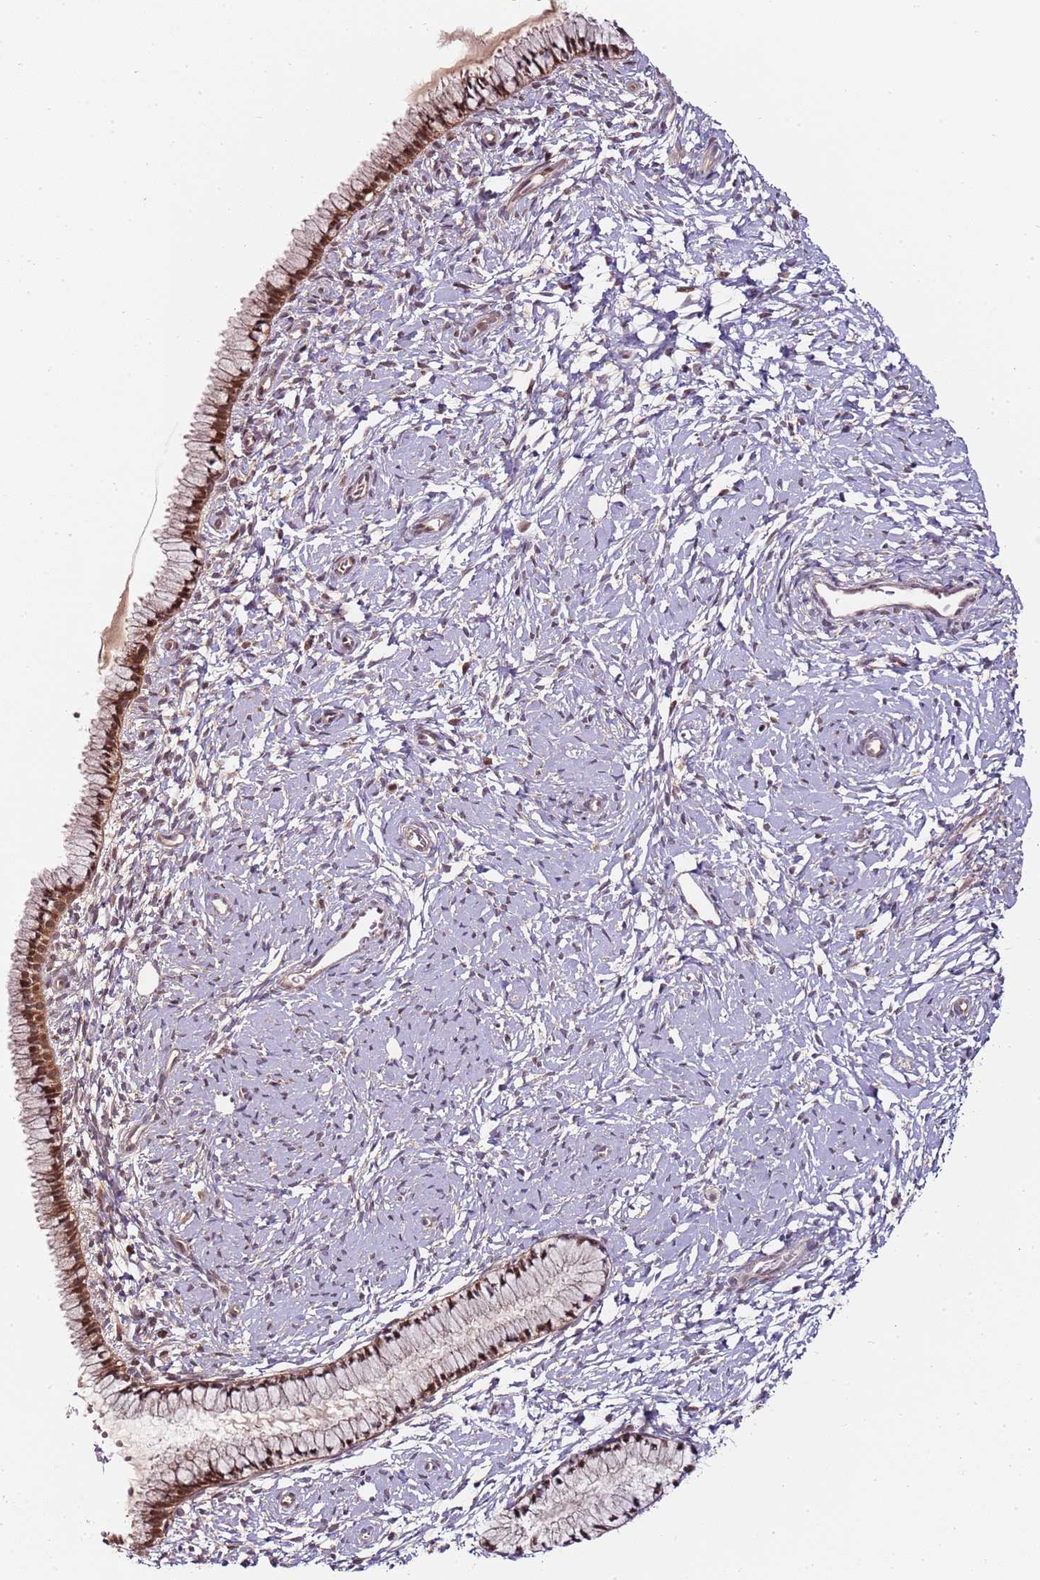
{"staining": {"intensity": "moderate", "quantity": ">75%", "location": "cytoplasmic/membranous,nuclear"}, "tissue": "cervix", "cell_type": "Glandular cells", "image_type": "normal", "snomed": [{"axis": "morphology", "description": "Normal tissue, NOS"}, {"axis": "topography", "description": "Cervix"}], "caption": "Glandular cells demonstrate medium levels of moderate cytoplasmic/membranous,nuclear staining in approximately >75% of cells in unremarkable cervix.", "gene": "EDC3", "patient": {"sex": "female", "age": 33}}